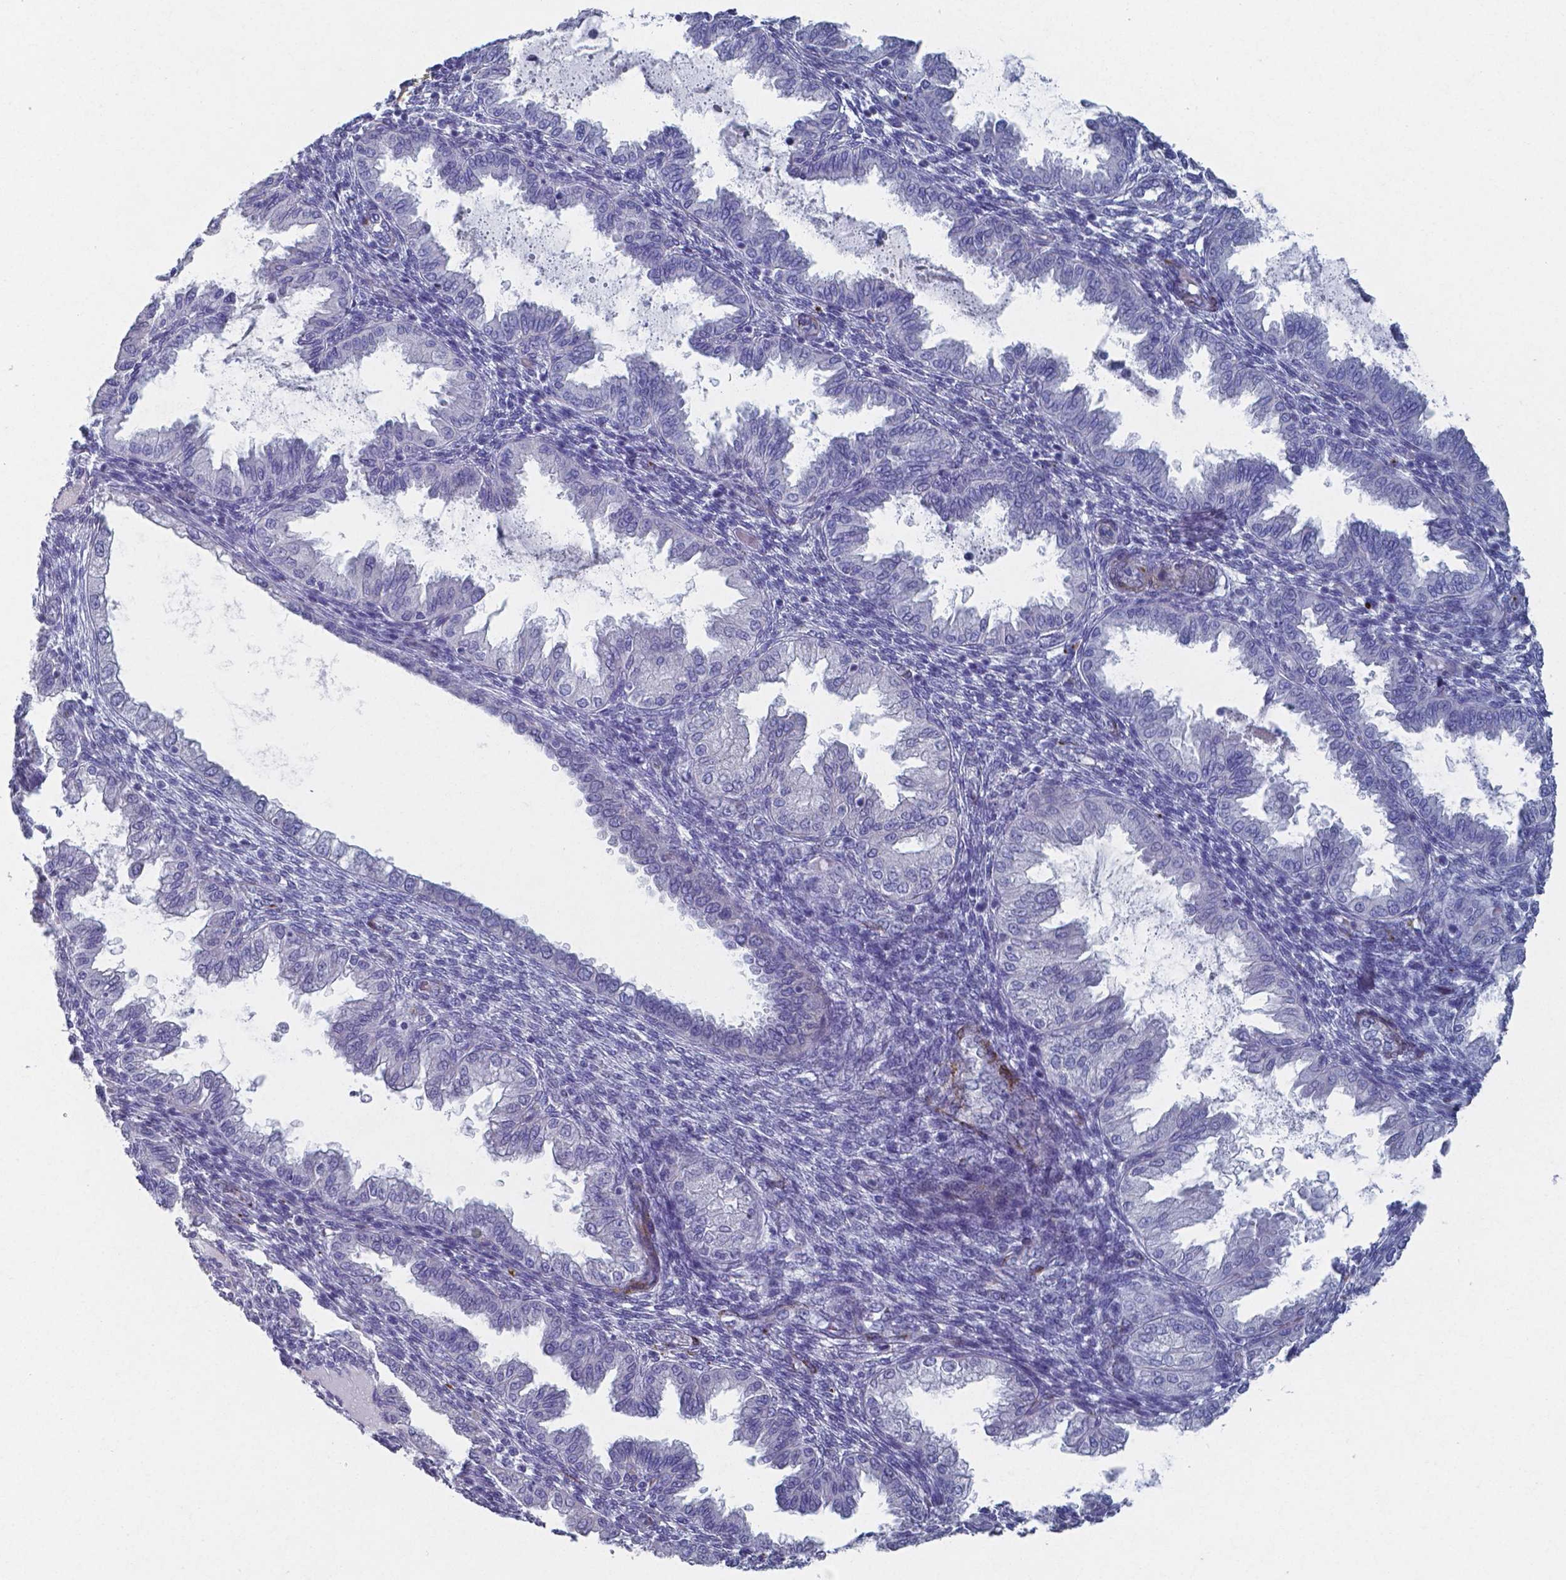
{"staining": {"intensity": "negative", "quantity": "none", "location": "none"}, "tissue": "endometrium", "cell_type": "Cells in endometrial stroma", "image_type": "normal", "snomed": [{"axis": "morphology", "description": "Normal tissue, NOS"}, {"axis": "topography", "description": "Endometrium"}], "caption": "A high-resolution histopathology image shows IHC staining of unremarkable endometrium, which shows no significant positivity in cells in endometrial stroma.", "gene": "PLA2R1", "patient": {"sex": "female", "age": 33}}